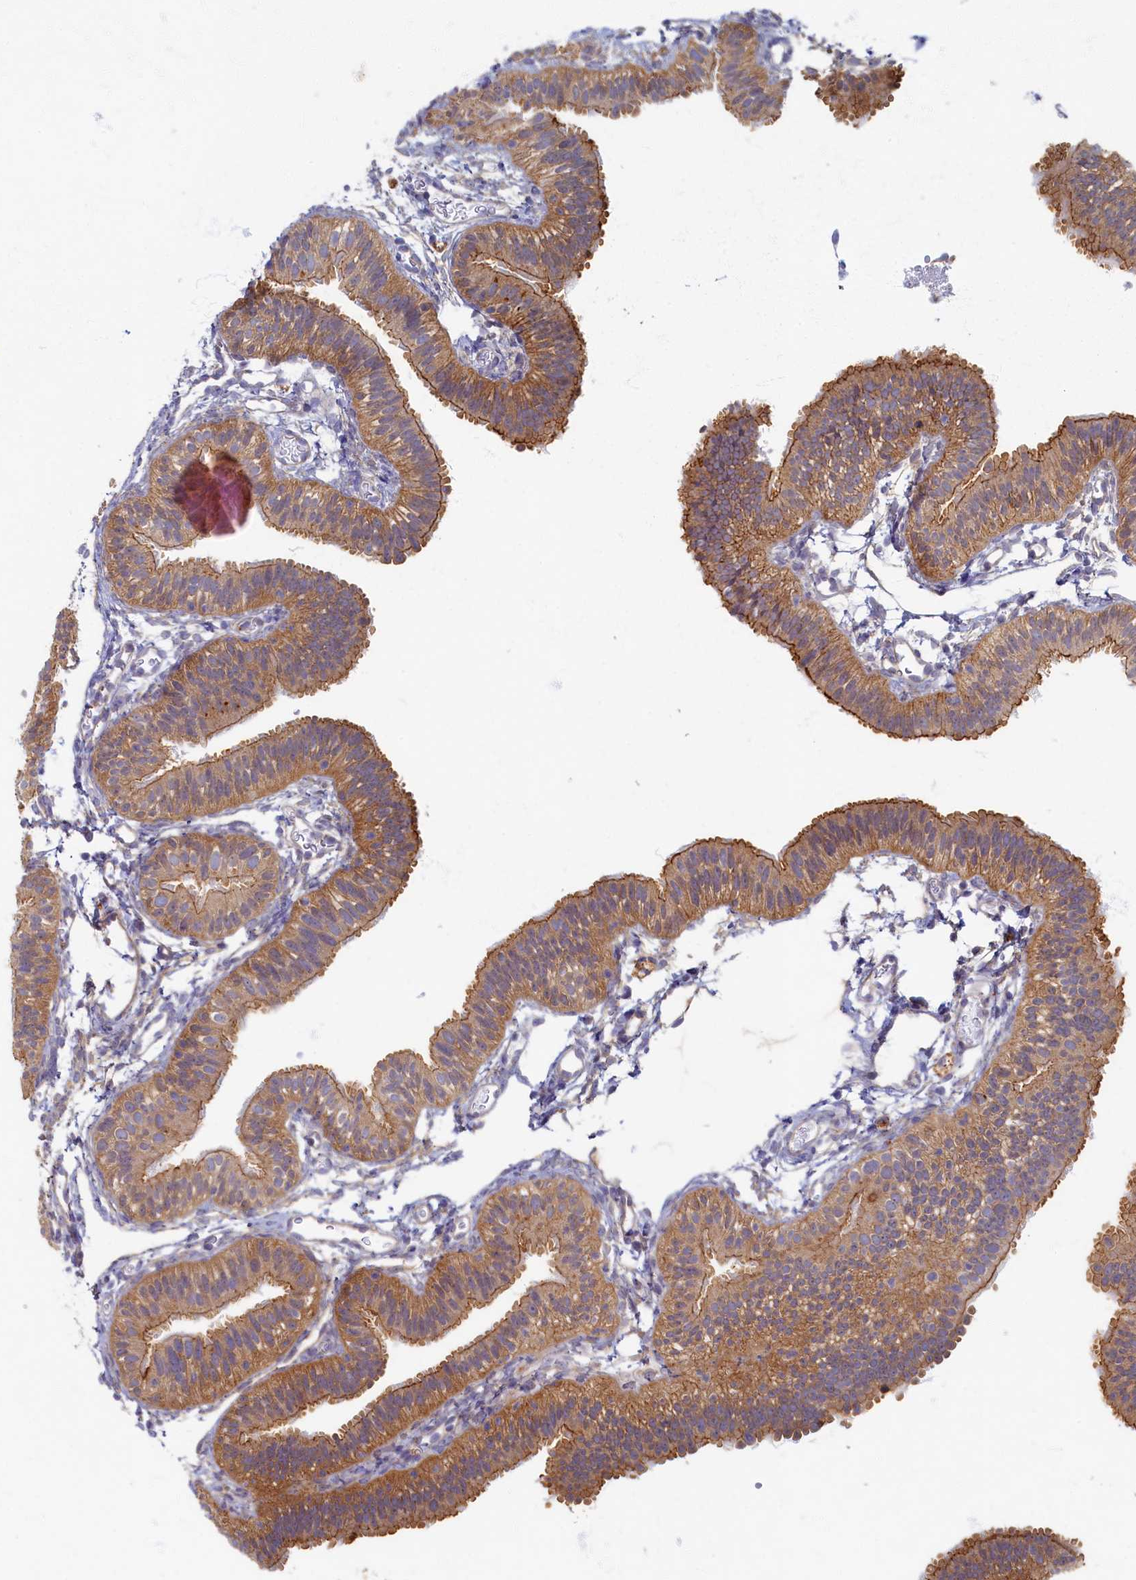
{"staining": {"intensity": "moderate", "quantity": ">75%", "location": "cytoplasmic/membranous"}, "tissue": "fallopian tube", "cell_type": "Glandular cells", "image_type": "normal", "snomed": [{"axis": "morphology", "description": "Normal tissue, NOS"}, {"axis": "topography", "description": "Fallopian tube"}], "caption": "Immunohistochemistry image of unremarkable fallopian tube stained for a protein (brown), which shows medium levels of moderate cytoplasmic/membranous expression in about >75% of glandular cells.", "gene": "PSMG2", "patient": {"sex": "female", "age": 35}}